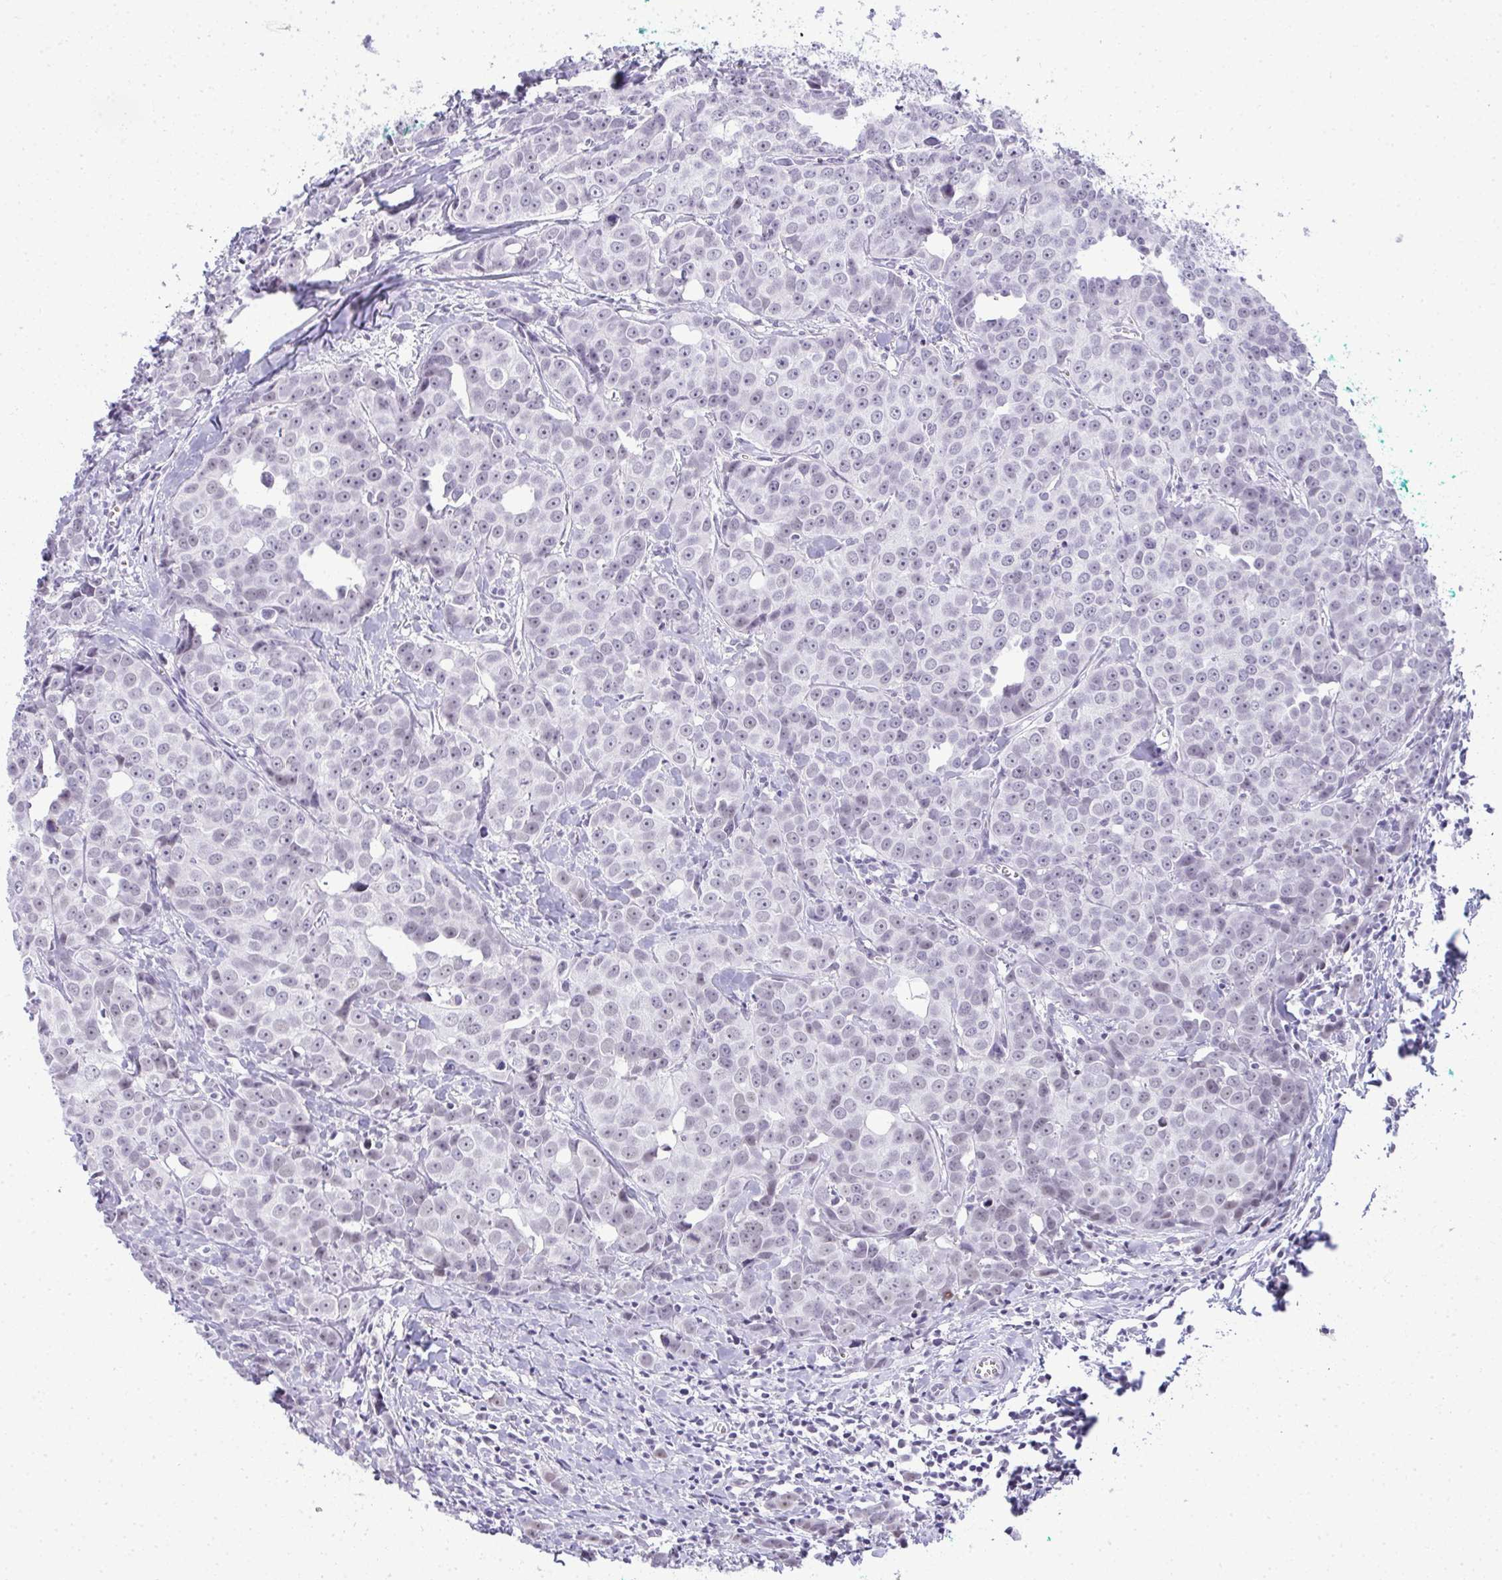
{"staining": {"intensity": "weak", "quantity": "<25%", "location": "nuclear"}, "tissue": "breast cancer", "cell_type": "Tumor cells", "image_type": "cancer", "snomed": [{"axis": "morphology", "description": "Duct carcinoma"}, {"axis": "topography", "description": "Breast"}], "caption": "An immunohistochemistry image of infiltrating ductal carcinoma (breast) is shown. There is no staining in tumor cells of infiltrating ductal carcinoma (breast).", "gene": "PLA2G1B", "patient": {"sex": "female", "age": 80}}